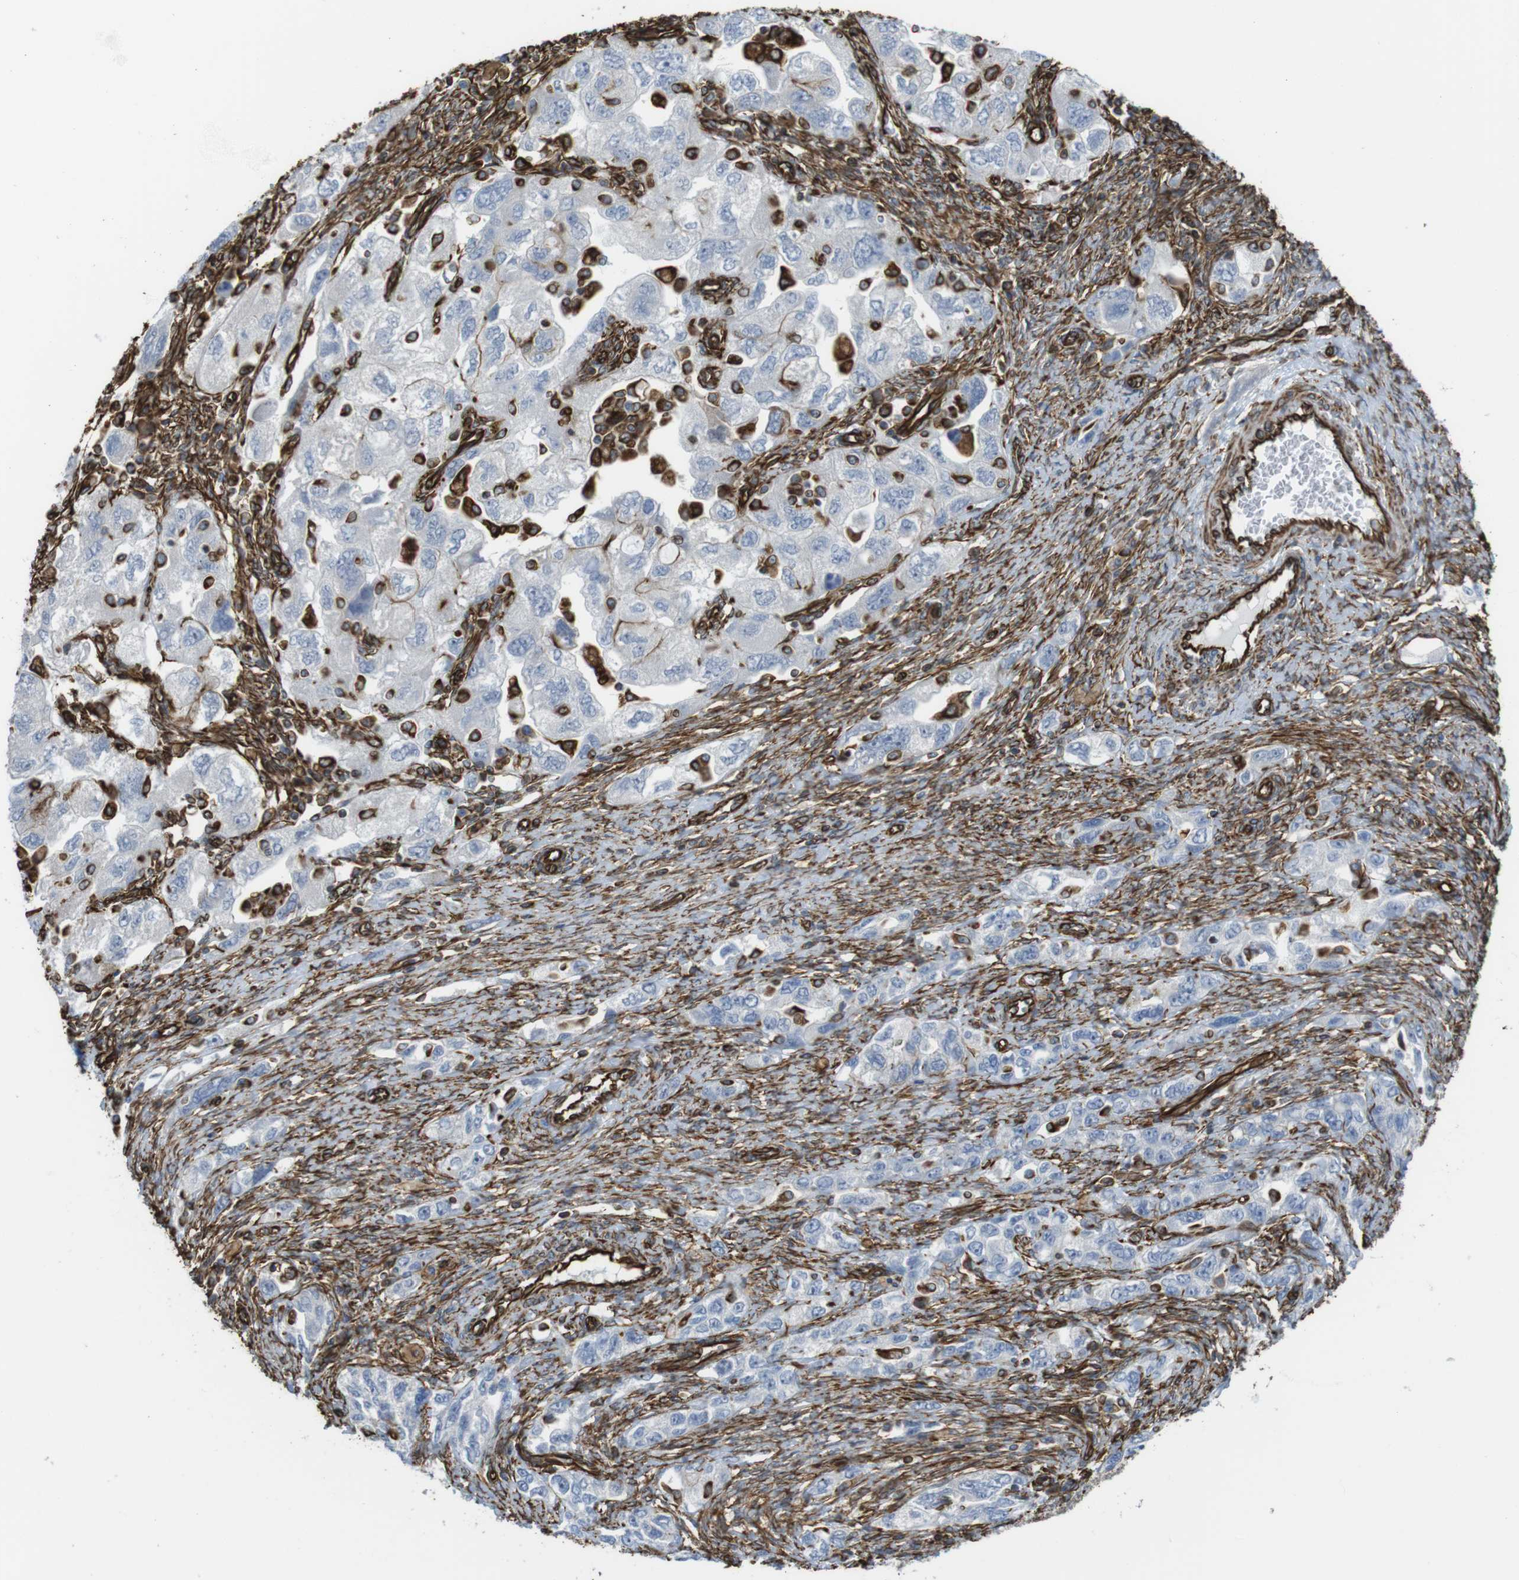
{"staining": {"intensity": "negative", "quantity": "none", "location": "none"}, "tissue": "ovarian cancer", "cell_type": "Tumor cells", "image_type": "cancer", "snomed": [{"axis": "morphology", "description": "Carcinoma, NOS"}, {"axis": "morphology", "description": "Cystadenocarcinoma, serous, NOS"}, {"axis": "topography", "description": "Ovary"}], "caption": "This is a photomicrograph of IHC staining of ovarian cancer, which shows no expression in tumor cells. (Brightfield microscopy of DAB IHC at high magnification).", "gene": "RALGPS1", "patient": {"sex": "female", "age": 69}}